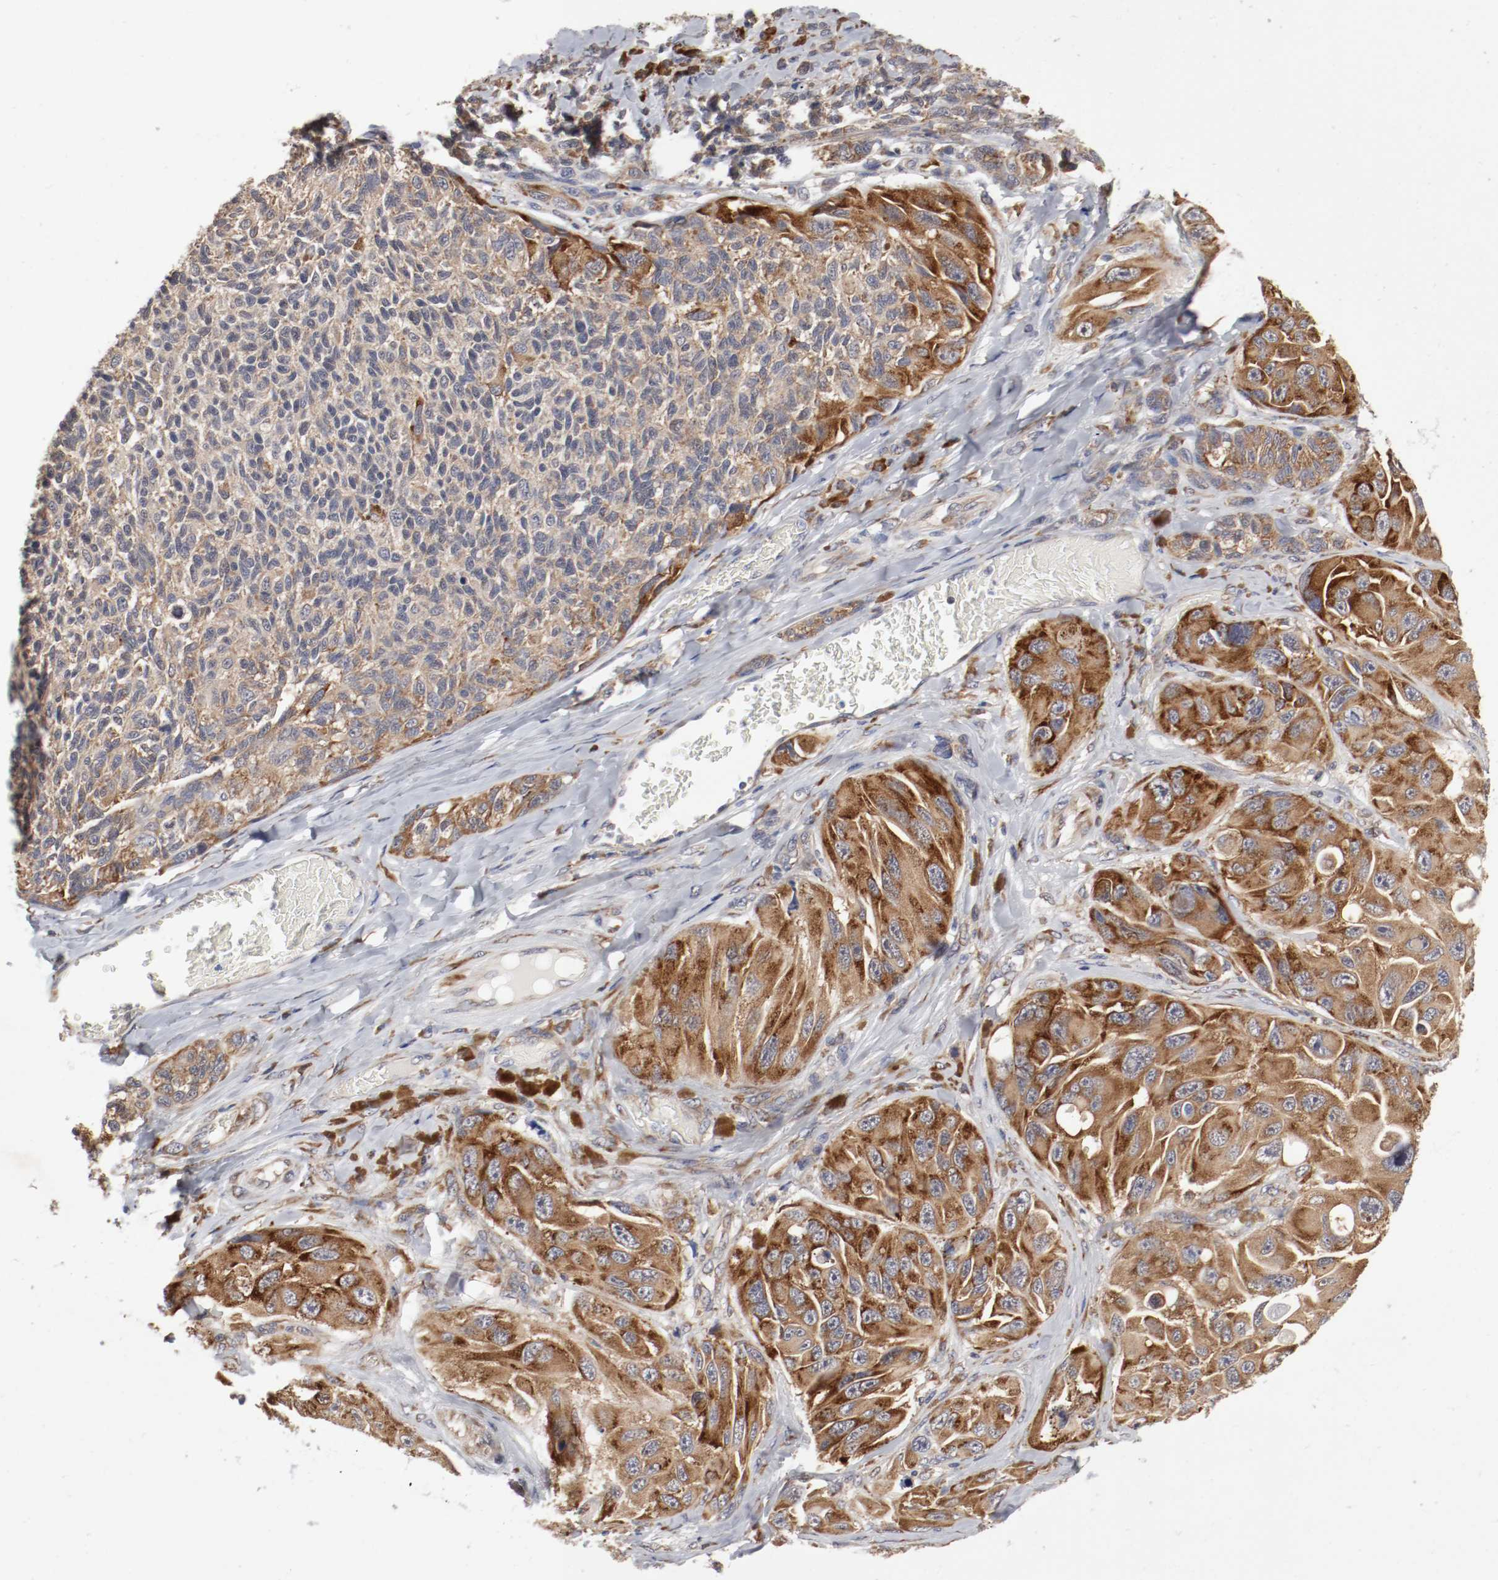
{"staining": {"intensity": "strong", "quantity": ">75%", "location": "cytoplasmic/membranous"}, "tissue": "melanoma", "cell_type": "Tumor cells", "image_type": "cancer", "snomed": [{"axis": "morphology", "description": "Malignant melanoma, NOS"}, {"axis": "topography", "description": "Skin"}], "caption": "Melanoma stained for a protein displays strong cytoplasmic/membranous positivity in tumor cells. (Brightfield microscopy of DAB IHC at high magnification).", "gene": "FKBP3", "patient": {"sex": "female", "age": 73}}